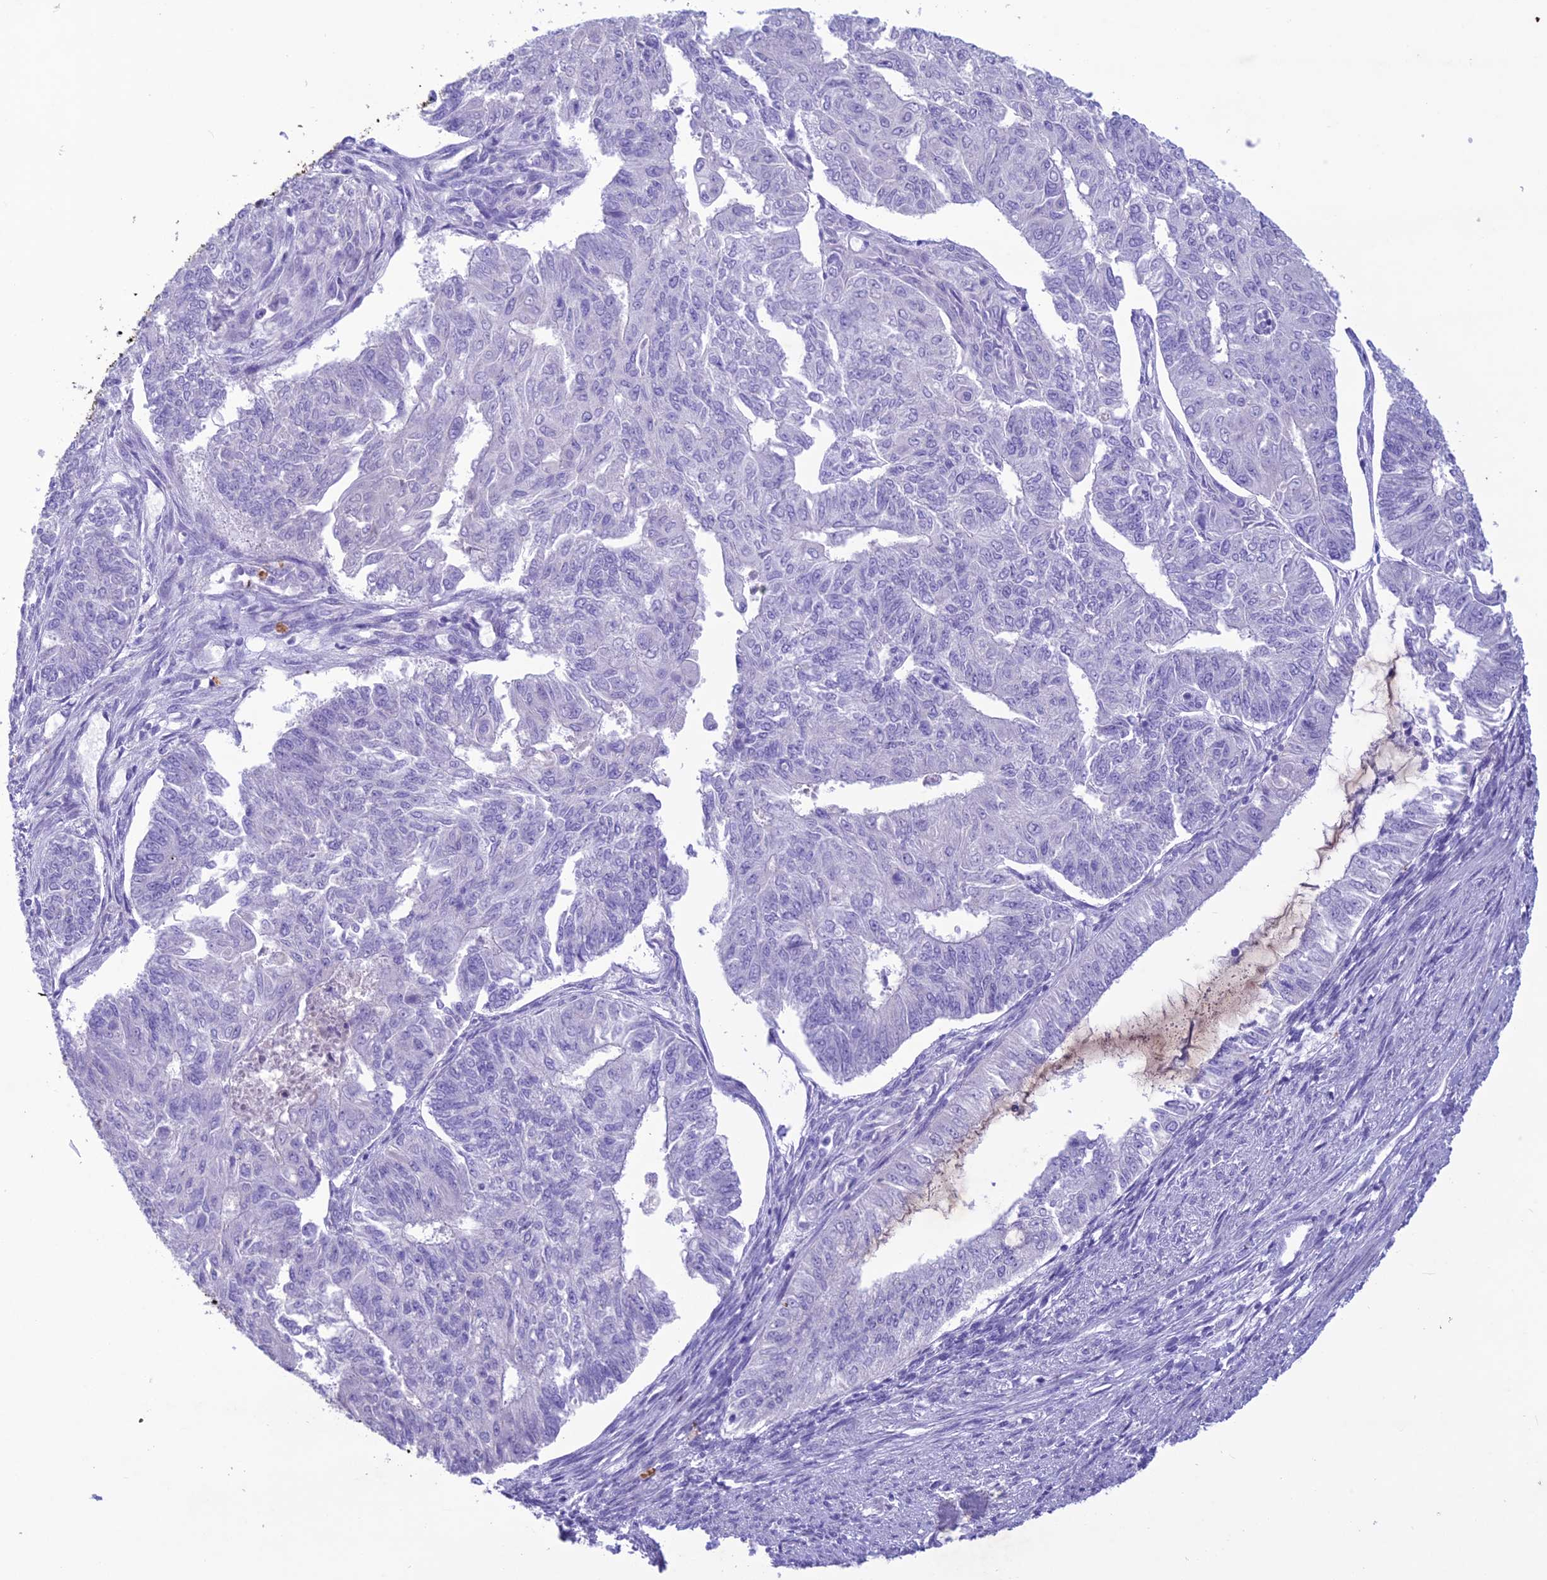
{"staining": {"intensity": "negative", "quantity": "none", "location": "none"}, "tissue": "endometrial cancer", "cell_type": "Tumor cells", "image_type": "cancer", "snomed": [{"axis": "morphology", "description": "Adenocarcinoma, NOS"}, {"axis": "topography", "description": "Endometrium"}], "caption": "Immunohistochemistry of human endometrial cancer (adenocarcinoma) shows no staining in tumor cells.", "gene": "IFT172", "patient": {"sex": "female", "age": 32}}